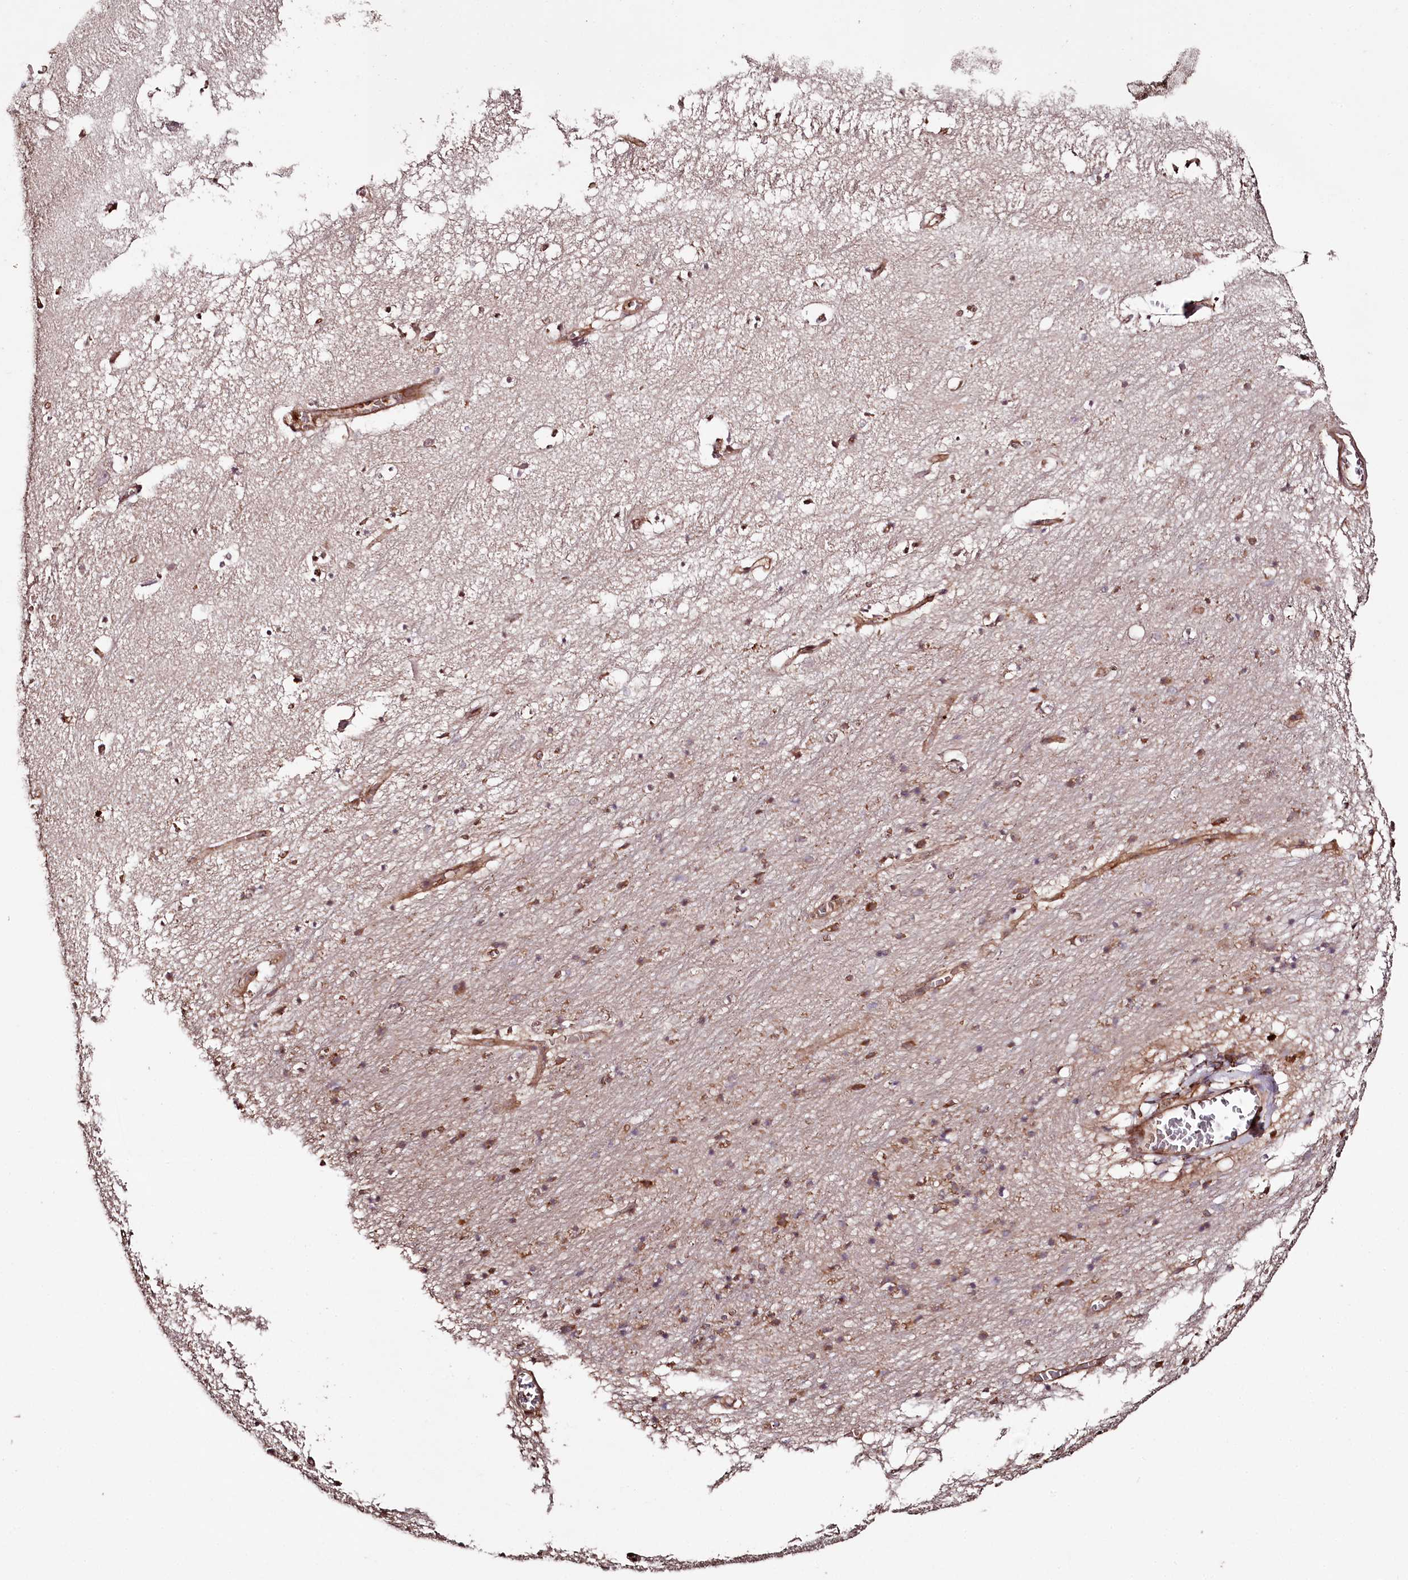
{"staining": {"intensity": "moderate", "quantity": "25%-75%", "location": "cytoplasmic/membranous"}, "tissue": "hippocampus", "cell_type": "Glial cells", "image_type": "normal", "snomed": [{"axis": "morphology", "description": "Normal tissue, NOS"}, {"axis": "topography", "description": "Hippocampus"}], "caption": "Immunohistochemistry of normal hippocampus displays medium levels of moderate cytoplasmic/membranous expression in approximately 25%-75% of glial cells.", "gene": "KIF14", "patient": {"sex": "female", "age": 64}}